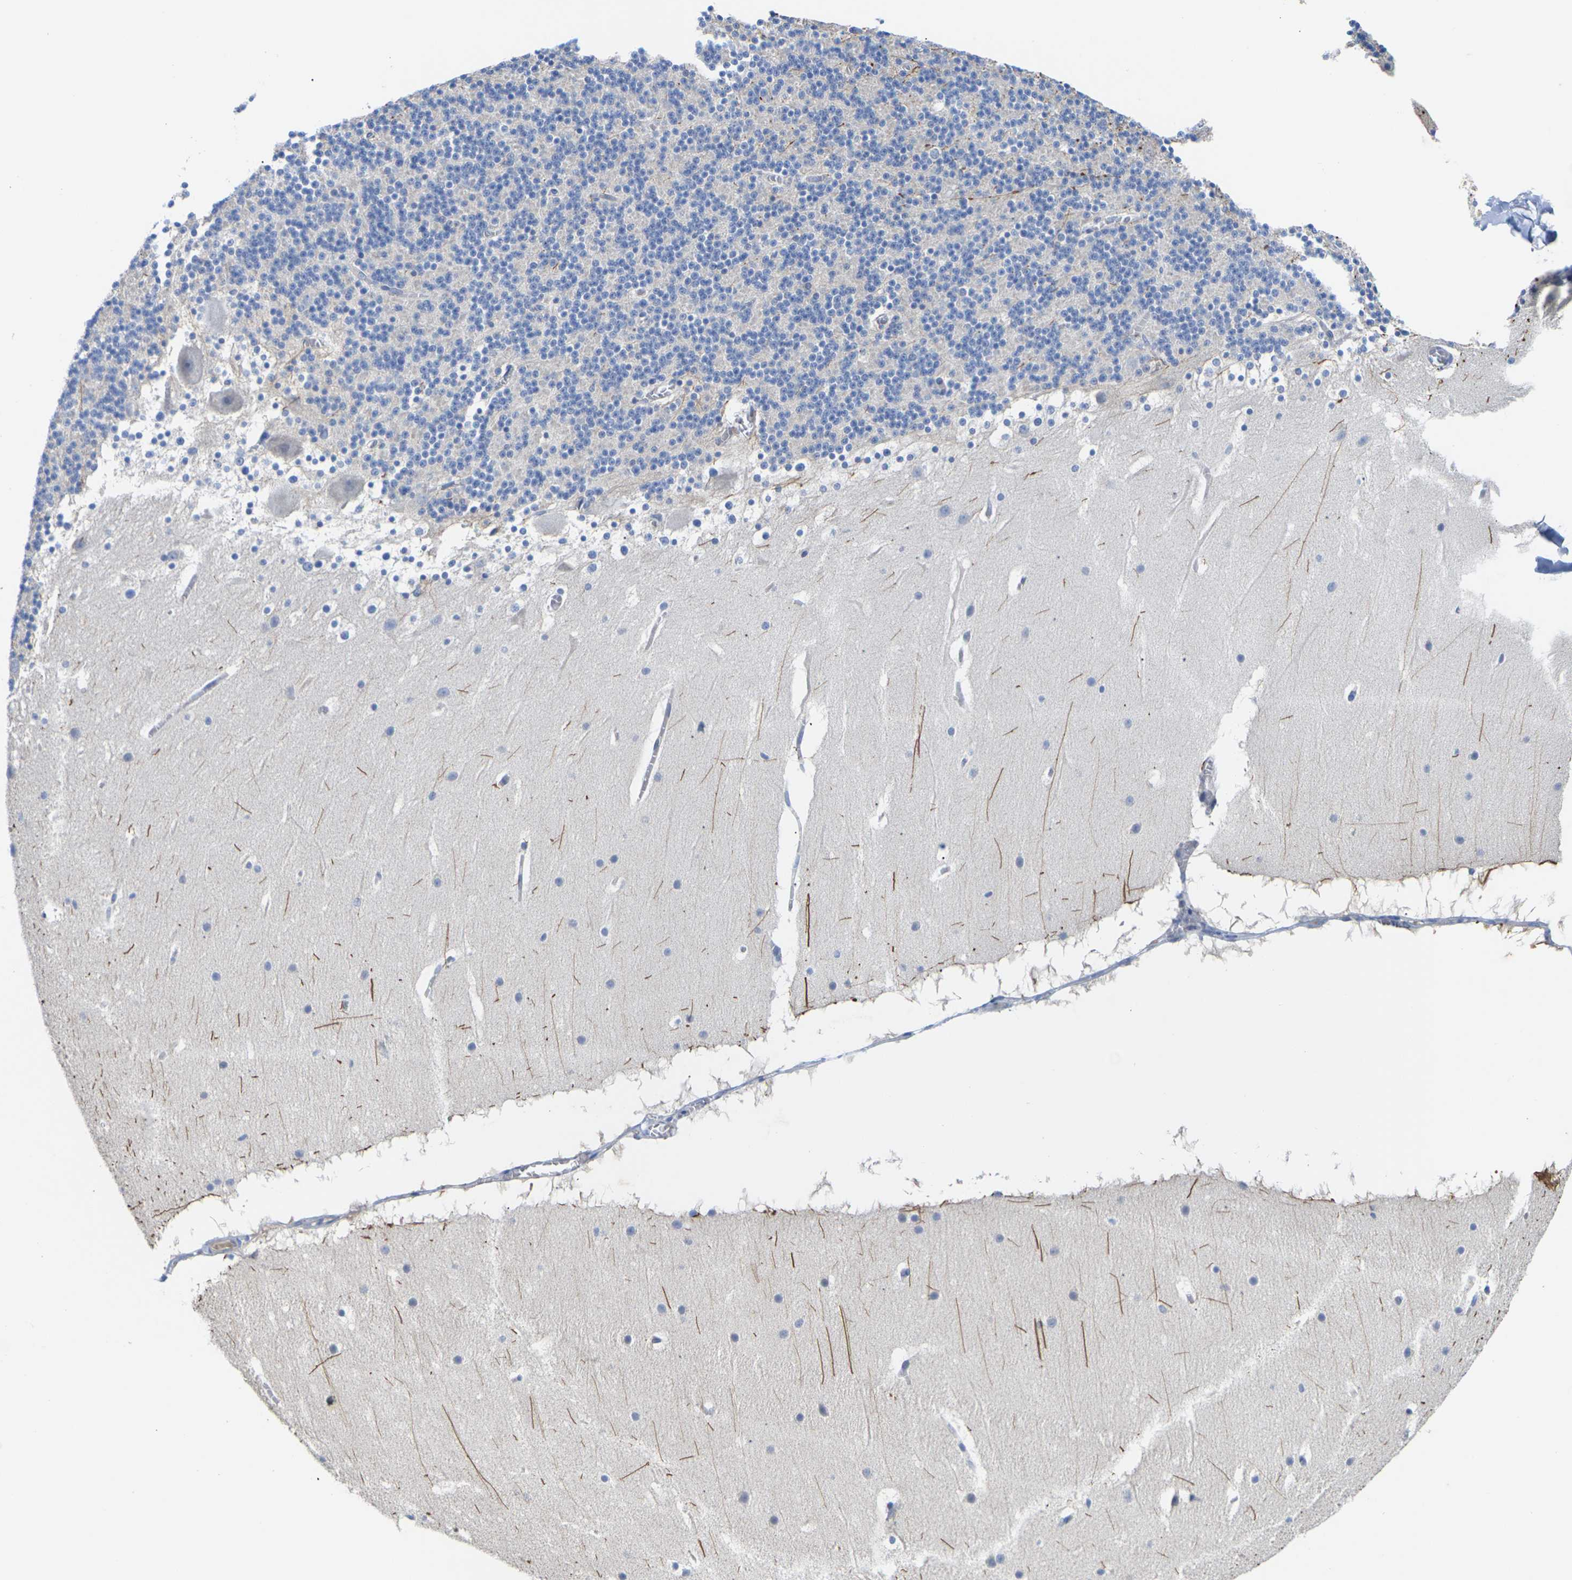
{"staining": {"intensity": "negative", "quantity": "none", "location": "none"}, "tissue": "cerebellum", "cell_type": "Cells in granular layer", "image_type": "normal", "snomed": [{"axis": "morphology", "description": "Normal tissue, NOS"}, {"axis": "topography", "description": "Cerebellum"}], "caption": "A photomicrograph of cerebellum stained for a protein exhibits no brown staining in cells in granular layer.", "gene": "TMCO4", "patient": {"sex": "male", "age": 45}}